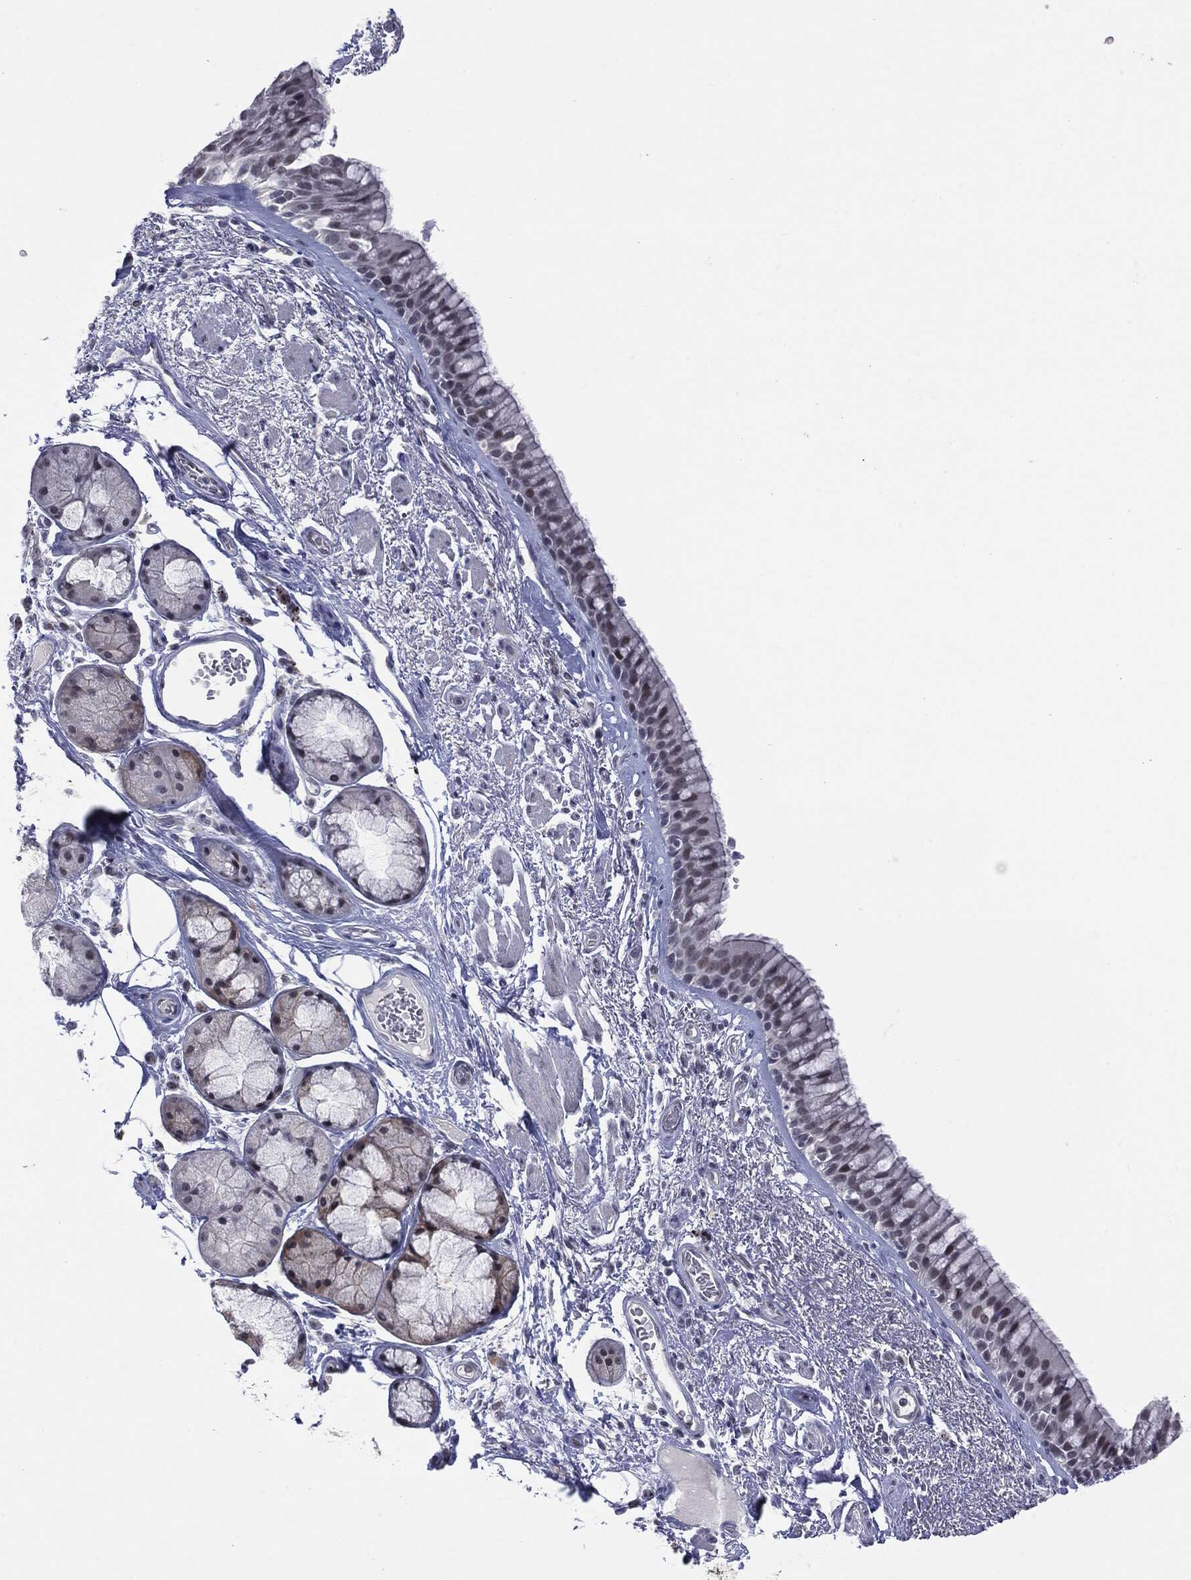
{"staining": {"intensity": "negative", "quantity": "none", "location": "none"}, "tissue": "bronchus", "cell_type": "Respiratory epithelial cells", "image_type": "normal", "snomed": [{"axis": "morphology", "description": "Normal tissue, NOS"}, {"axis": "topography", "description": "Bronchus"}], "caption": "An immunohistochemistry (IHC) photomicrograph of benign bronchus is shown. There is no staining in respiratory epithelial cells of bronchus. The staining is performed using DAB (3,3'-diaminobenzidine) brown chromogen with nuclei counter-stained in using hematoxylin.", "gene": "SLC5A5", "patient": {"sex": "male", "age": 82}}